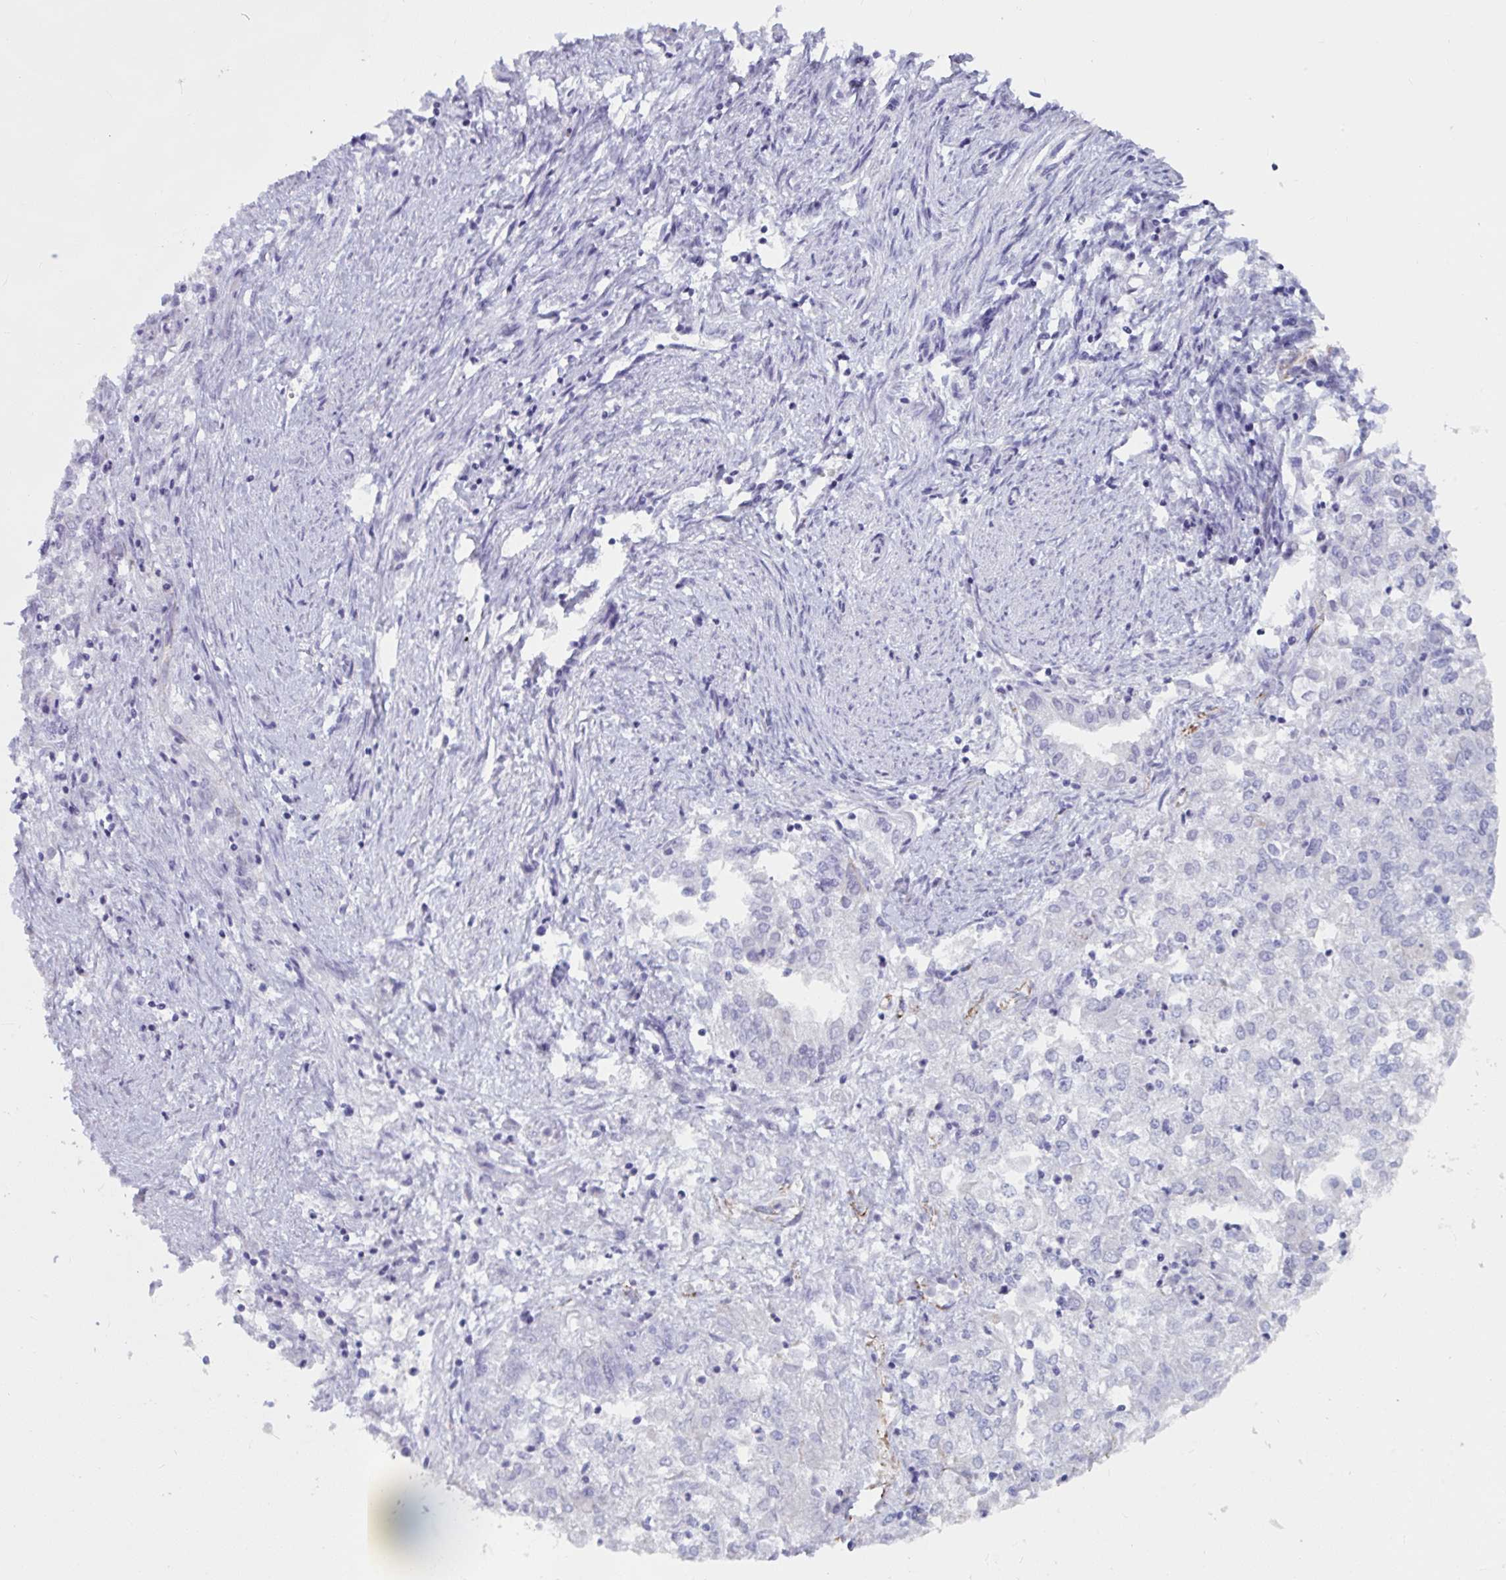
{"staining": {"intensity": "negative", "quantity": "none", "location": "none"}, "tissue": "endometrial cancer", "cell_type": "Tumor cells", "image_type": "cancer", "snomed": [{"axis": "morphology", "description": "Adenocarcinoma, NOS"}, {"axis": "topography", "description": "Endometrium"}], "caption": "Micrograph shows no protein positivity in tumor cells of endometrial cancer (adenocarcinoma) tissue.", "gene": "TANK", "patient": {"sex": "female", "age": 57}}